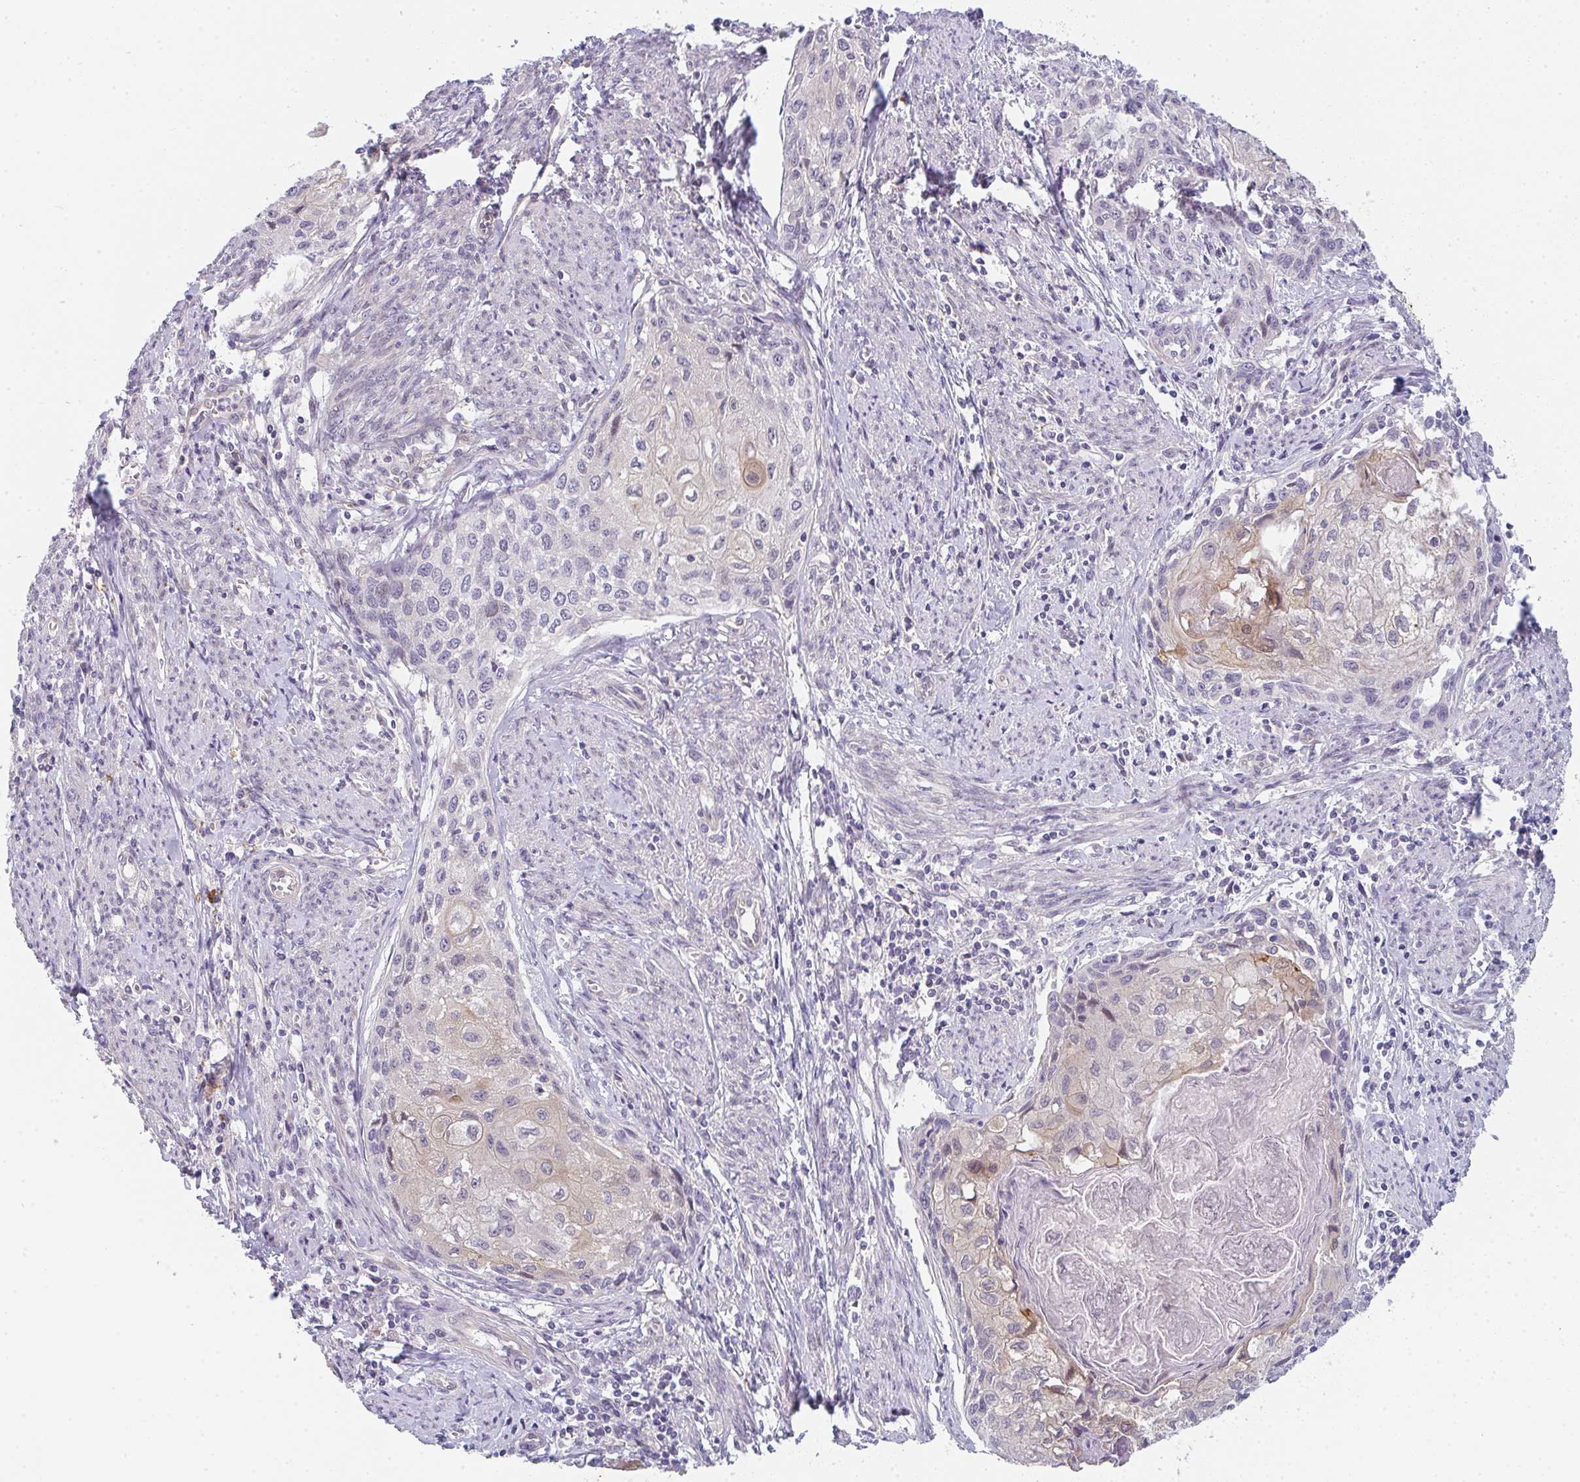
{"staining": {"intensity": "negative", "quantity": "none", "location": "none"}, "tissue": "cervical cancer", "cell_type": "Tumor cells", "image_type": "cancer", "snomed": [{"axis": "morphology", "description": "Squamous cell carcinoma, NOS"}, {"axis": "topography", "description": "Cervix"}], "caption": "The micrograph exhibits no staining of tumor cells in cervical squamous cell carcinoma. (DAB IHC visualized using brightfield microscopy, high magnification).", "gene": "TNFRSF10A", "patient": {"sex": "female", "age": 67}}